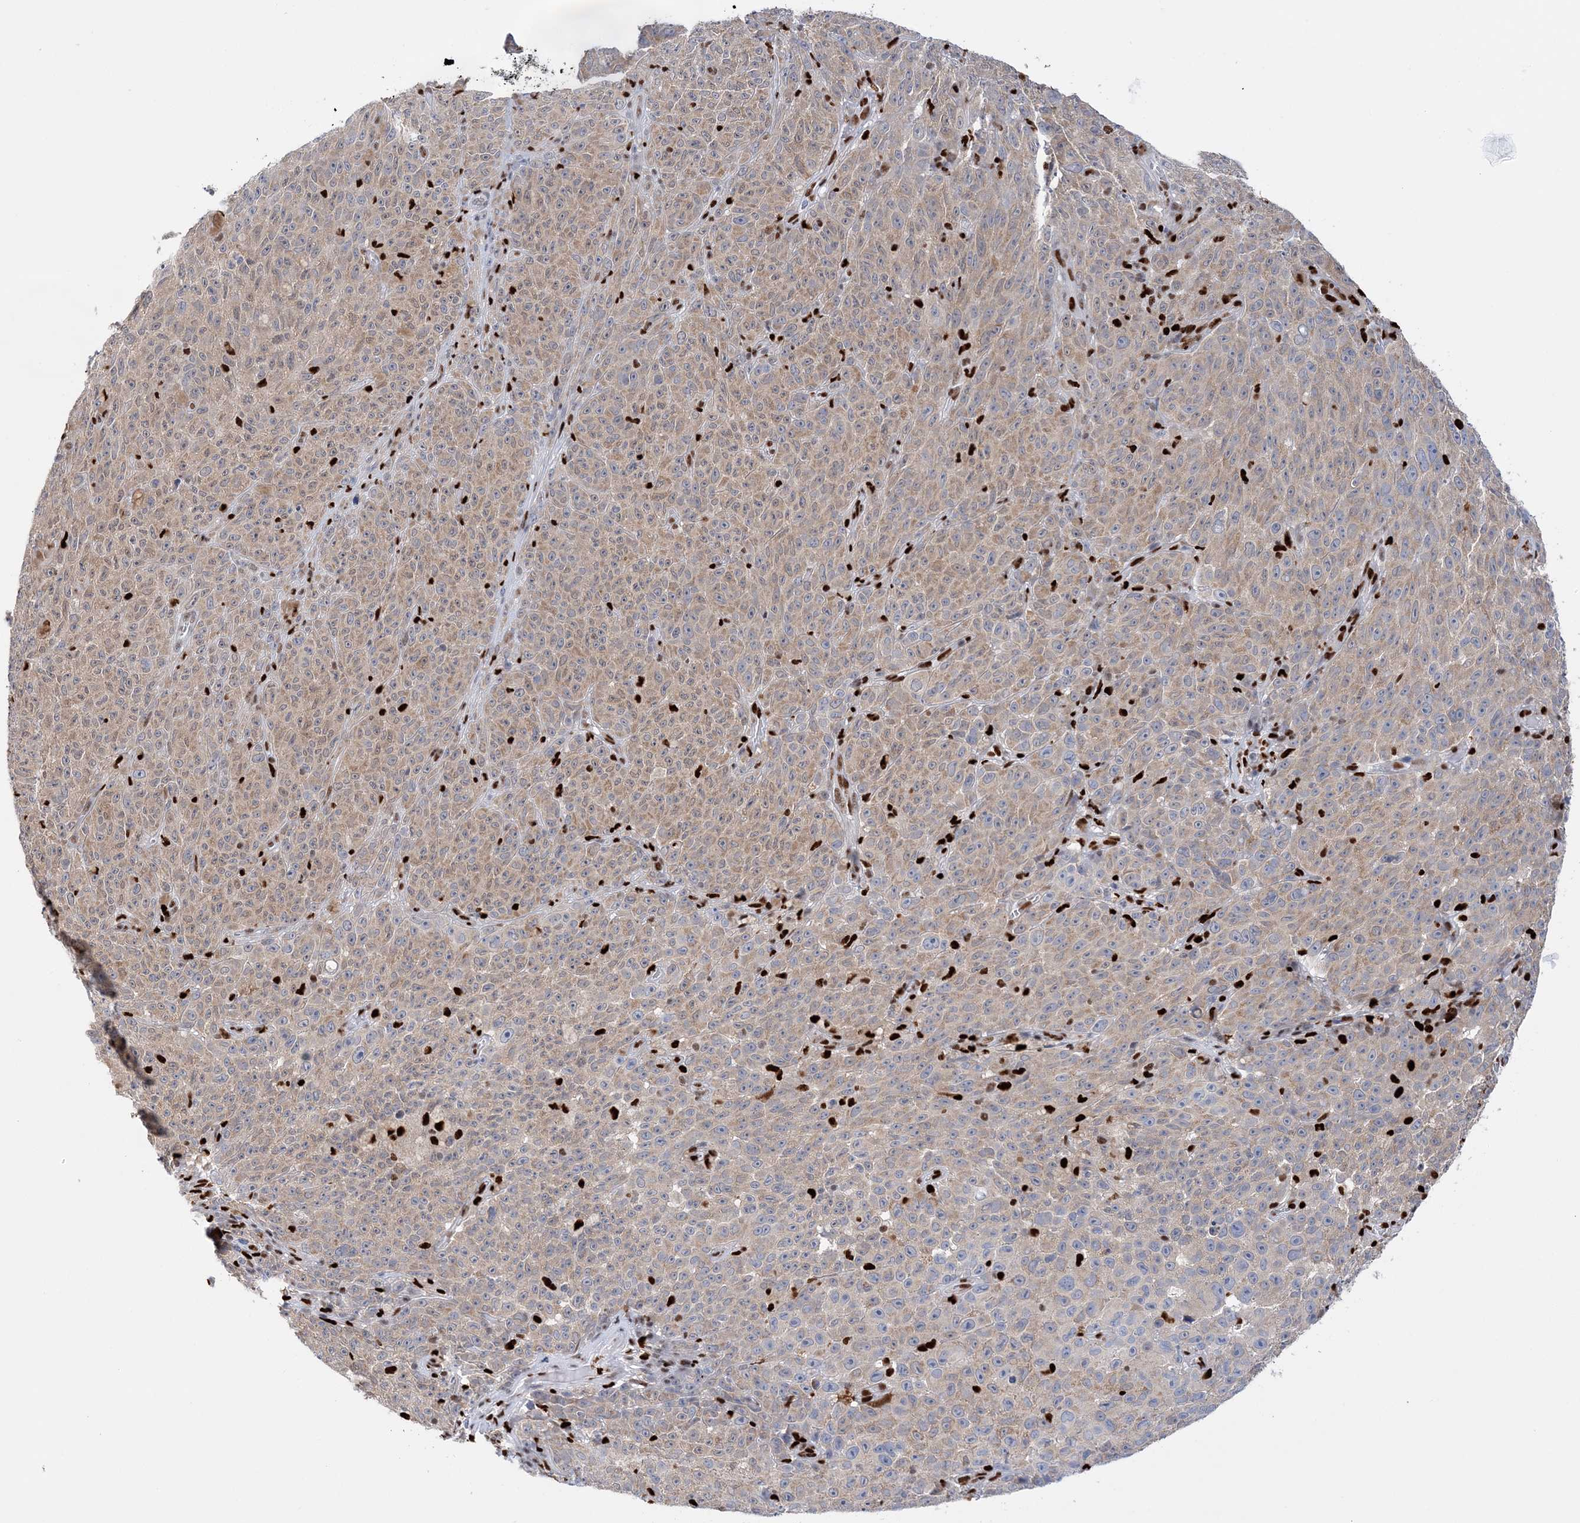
{"staining": {"intensity": "weak", "quantity": ">75%", "location": "cytoplasmic/membranous"}, "tissue": "melanoma", "cell_type": "Tumor cells", "image_type": "cancer", "snomed": [{"axis": "morphology", "description": "Malignant melanoma, NOS"}, {"axis": "topography", "description": "Skin"}], "caption": "Approximately >75% of tumor cells in malignant melanoma exhibit weak cytoplasmic/membranous protein staining as visualized by brown immunohistochemical staining.", "gene": "NIT2", "patient": {"sex": "female", "age": 82}}